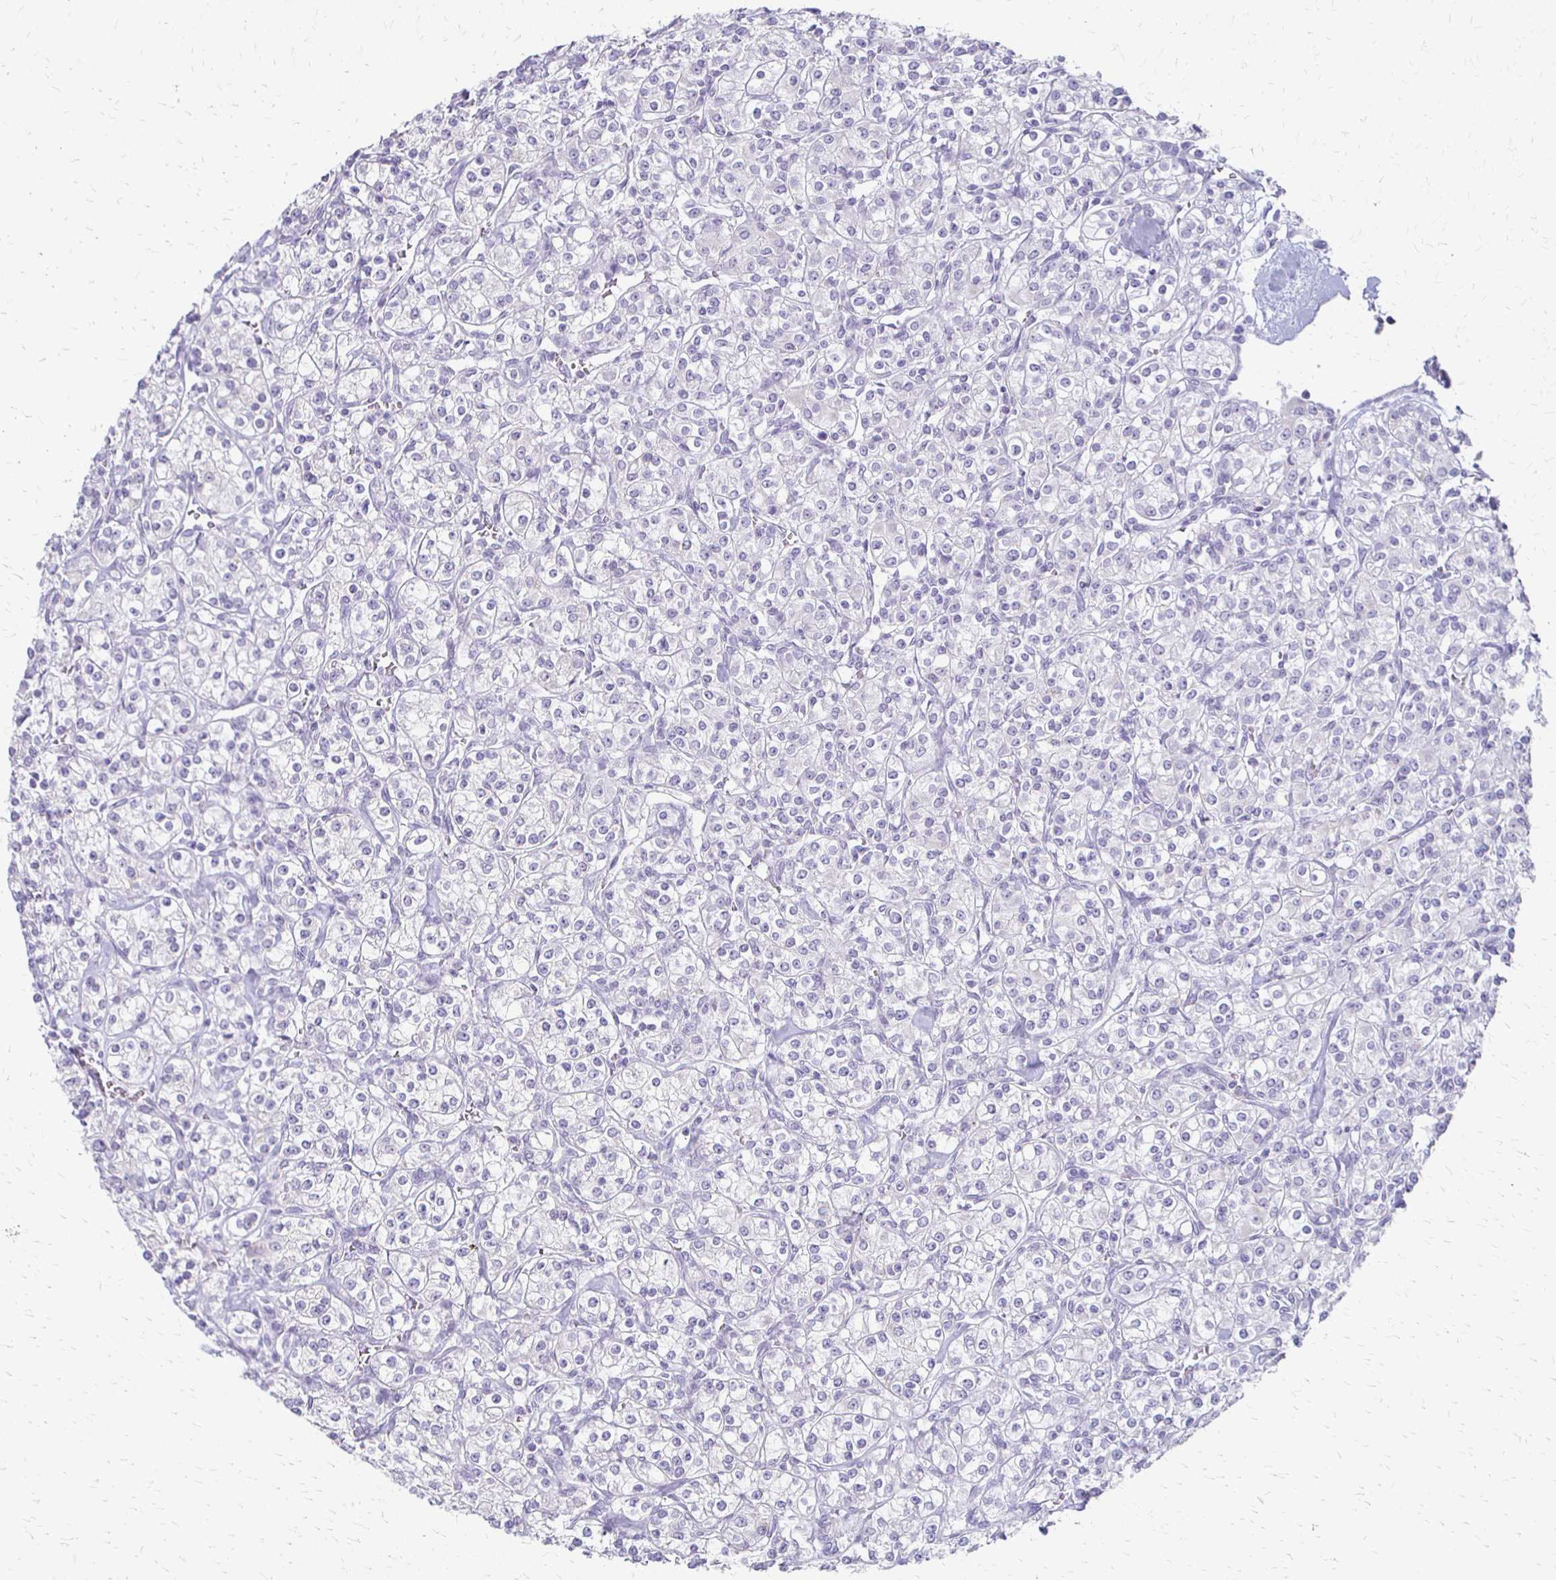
{"staining": {"intensity": "negative", "quantity": "none", "location": "none"}, "tissue": "renal cancer", "cell_type": "Tumor cells", "image_type": "cancer", "snomed": [{"axis": "morphology", "description": "Adenocarcinoma, NOS"}, {"axis": "topography", "description": "Kidney"}], "caption": "IHC of human renal cancer (adenocarcinoma) shows no positivity in tumor cells.", "gene": "ACP5", "patient": {"sex": "male", "age": 77}}